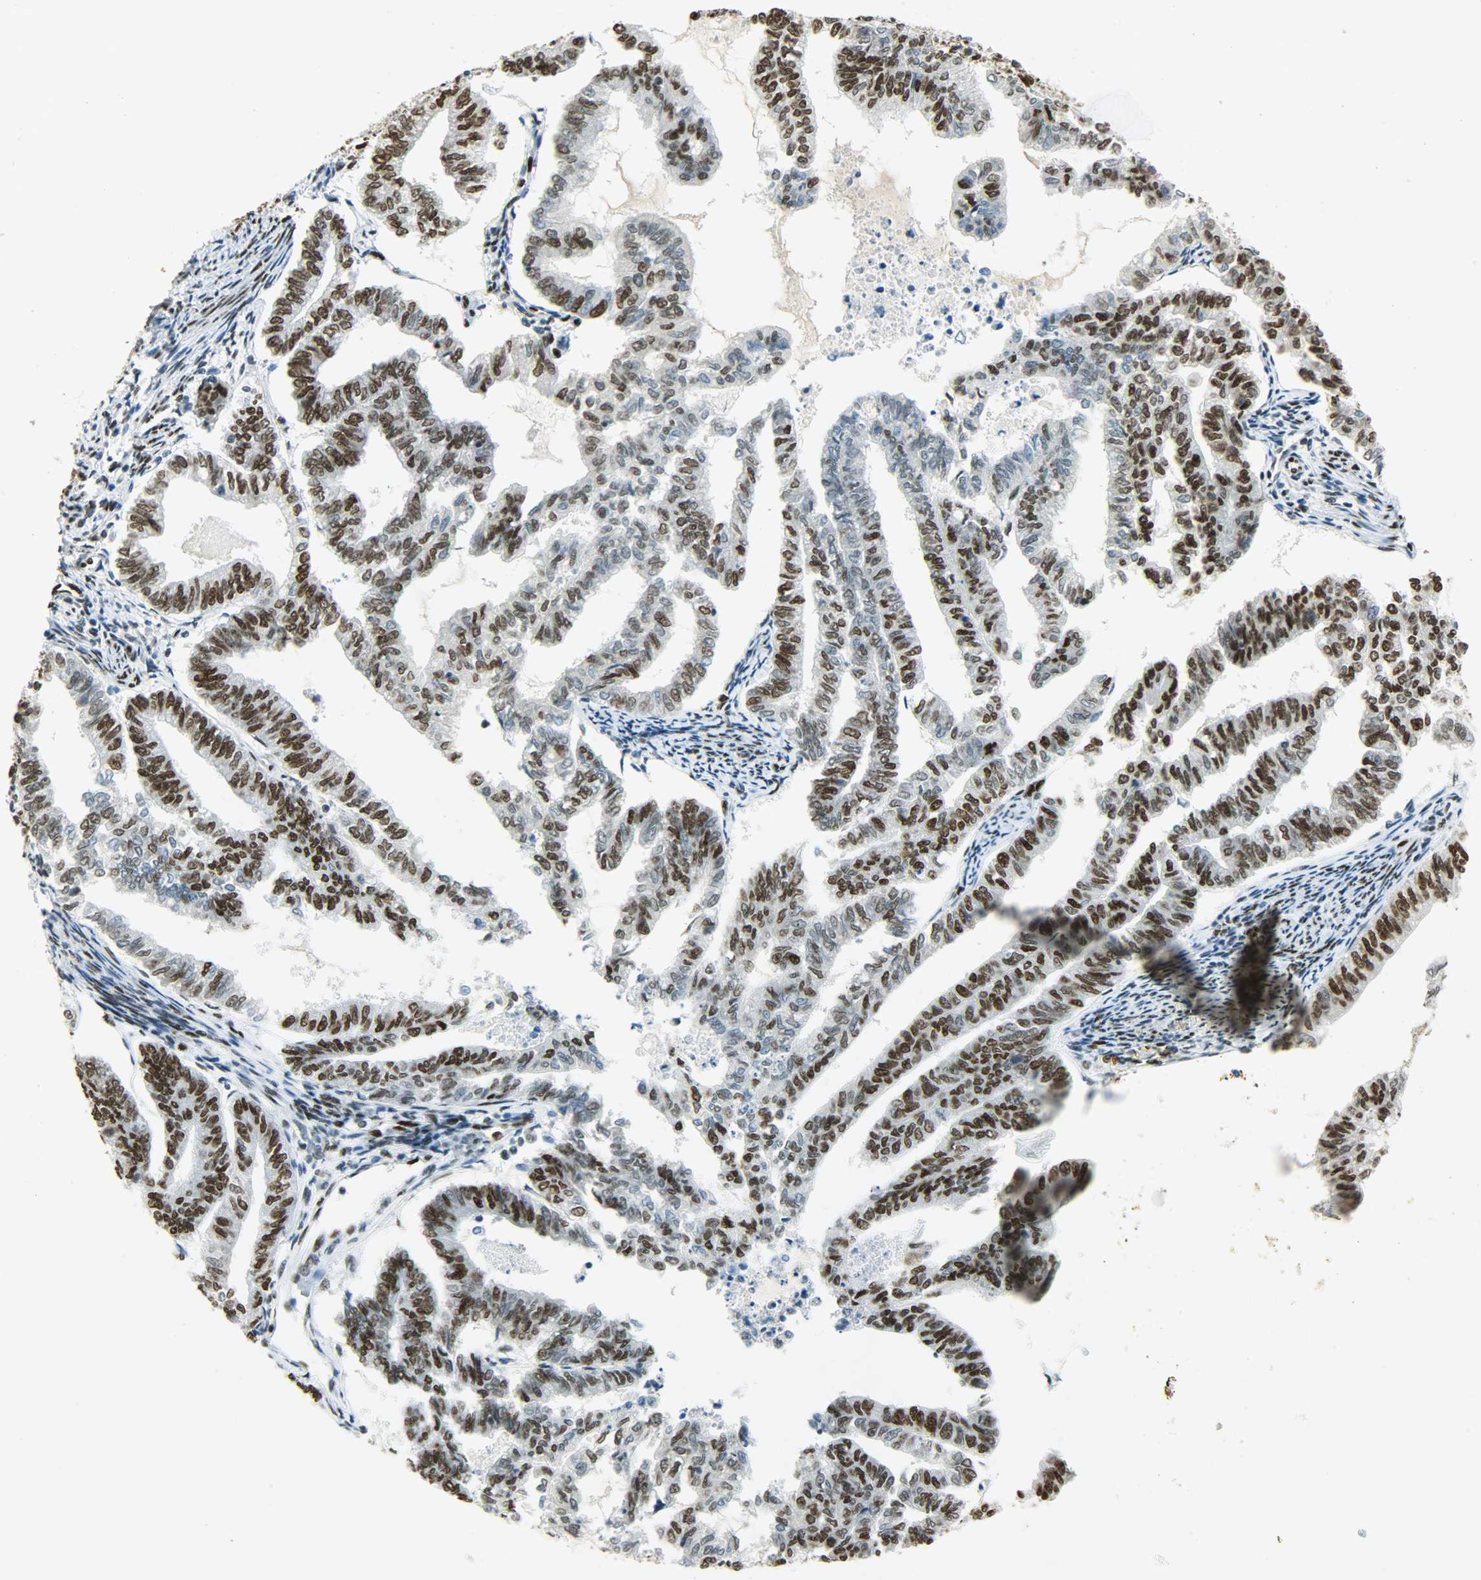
{"staining": {"intensity": "strong", "quantity": ">75%", "location": "nuclear"}, "tissue": "endometrial cancer", "cell_type": "Tumor cells", "image_type": "cancer", "snomed": [{"axis": "morphology", "description": "Adenocarcinoma, NOS"}, {"axis": "topography", "description": "Endometrium"}], "caption": "An image showing strong nuclear expression in approximately >75% of tumor cells in endometrial adenocarcinoma, as visualized by brown immunohistochemical staining.", "gene": "MYEF2", "patient": {"sex": "female", "age": 79}}